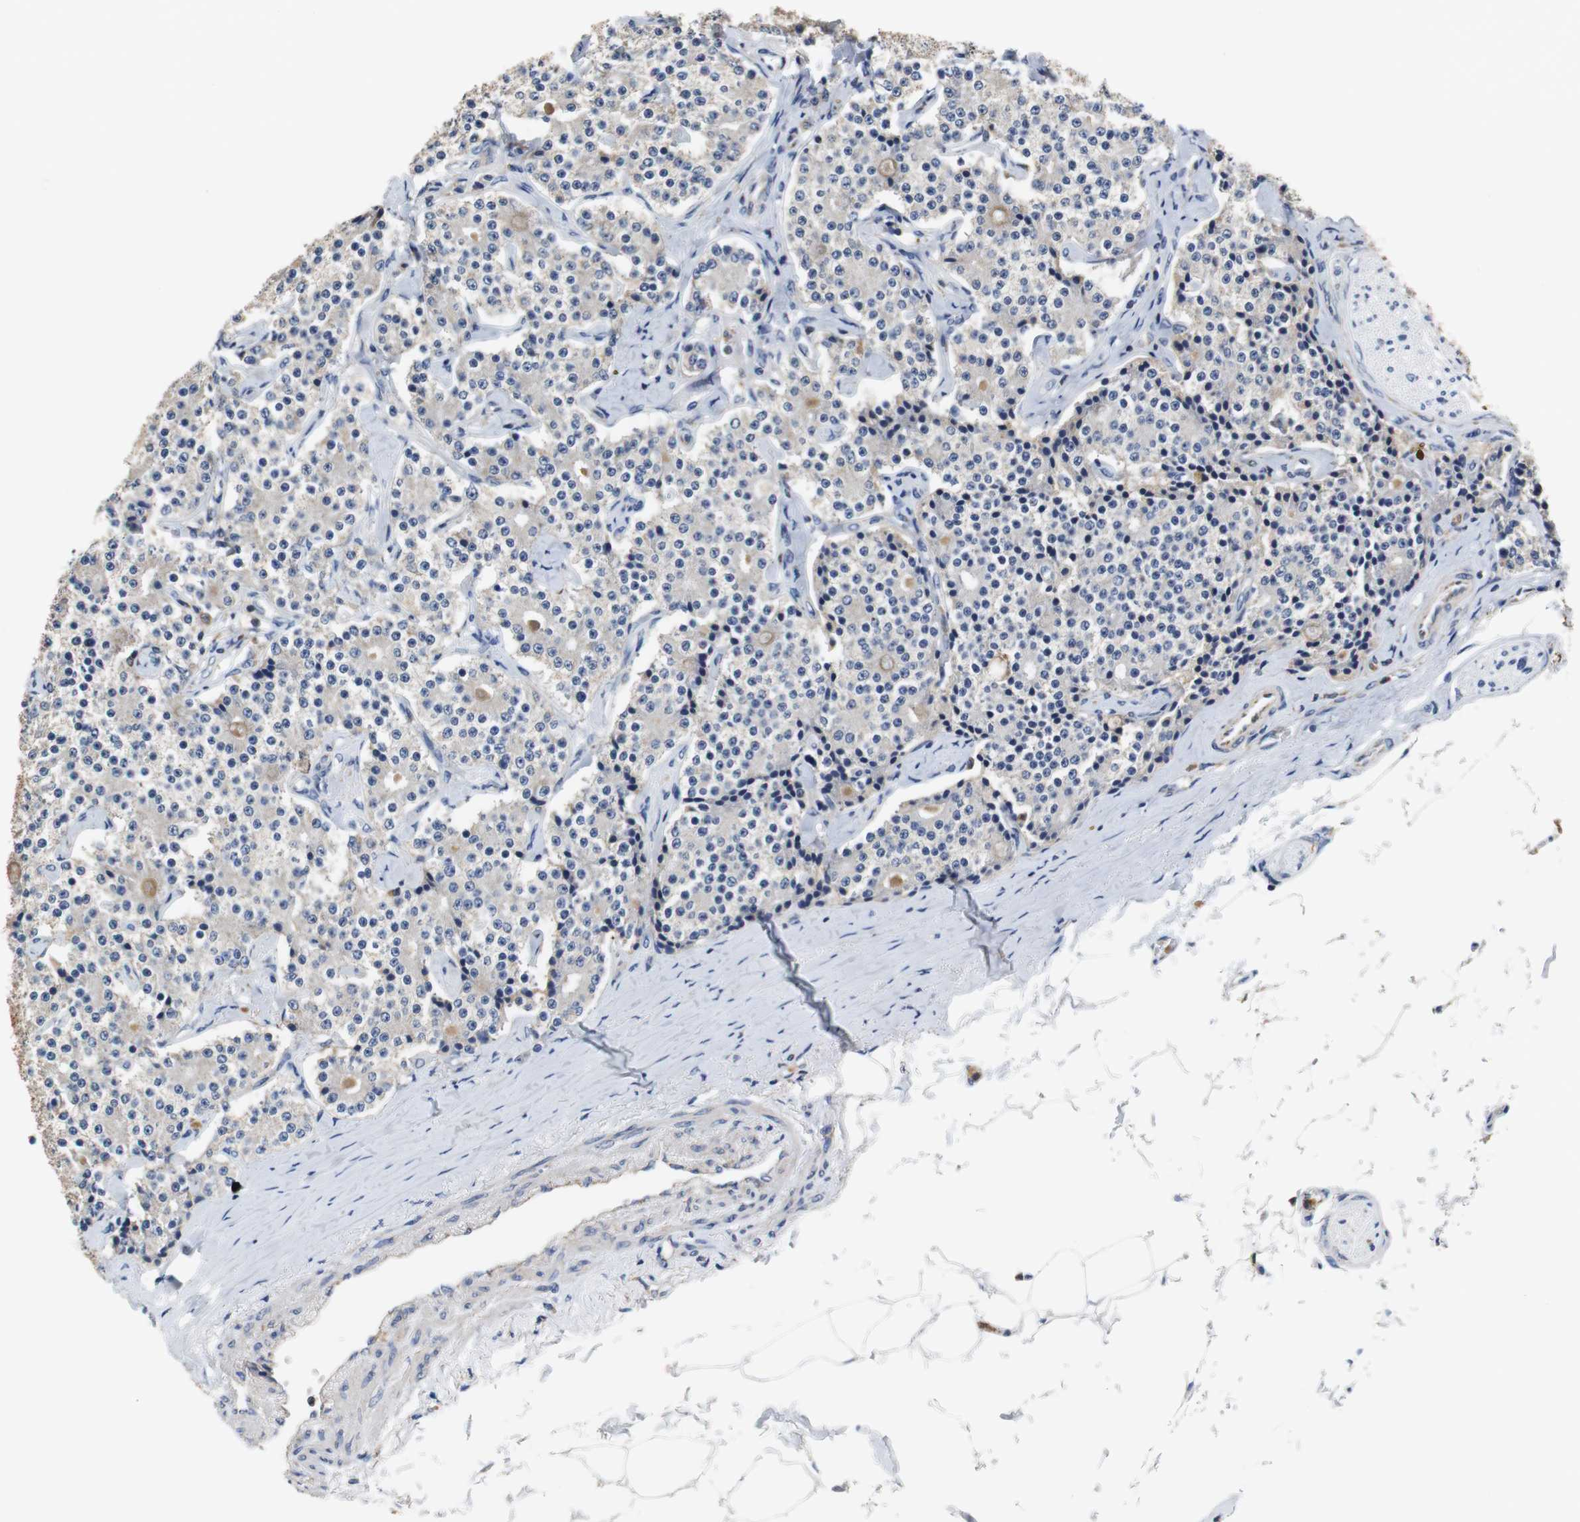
{"staining": {"intensity": "weak", "quantity": "25%-75%", "location": "cytoplasmic/membranous"}, "tissue": "carcinoid", "cell_type": "Tumor cells", "image_type": "cancer", "snomed": [{"axis": "morphology", "description": "Carcinoid, malignant, NOS"}, {"axis": "topography", "description": "Colon"}], "caption": "Carcinoid (malignant) tissue reveals weak cytoplasmic/membranous staining in about 25%-75% of tumor cells, visualized by immunohistochemistry.", "gene": "VAMP8", "patient": {"sex": "female", "age": 61}}